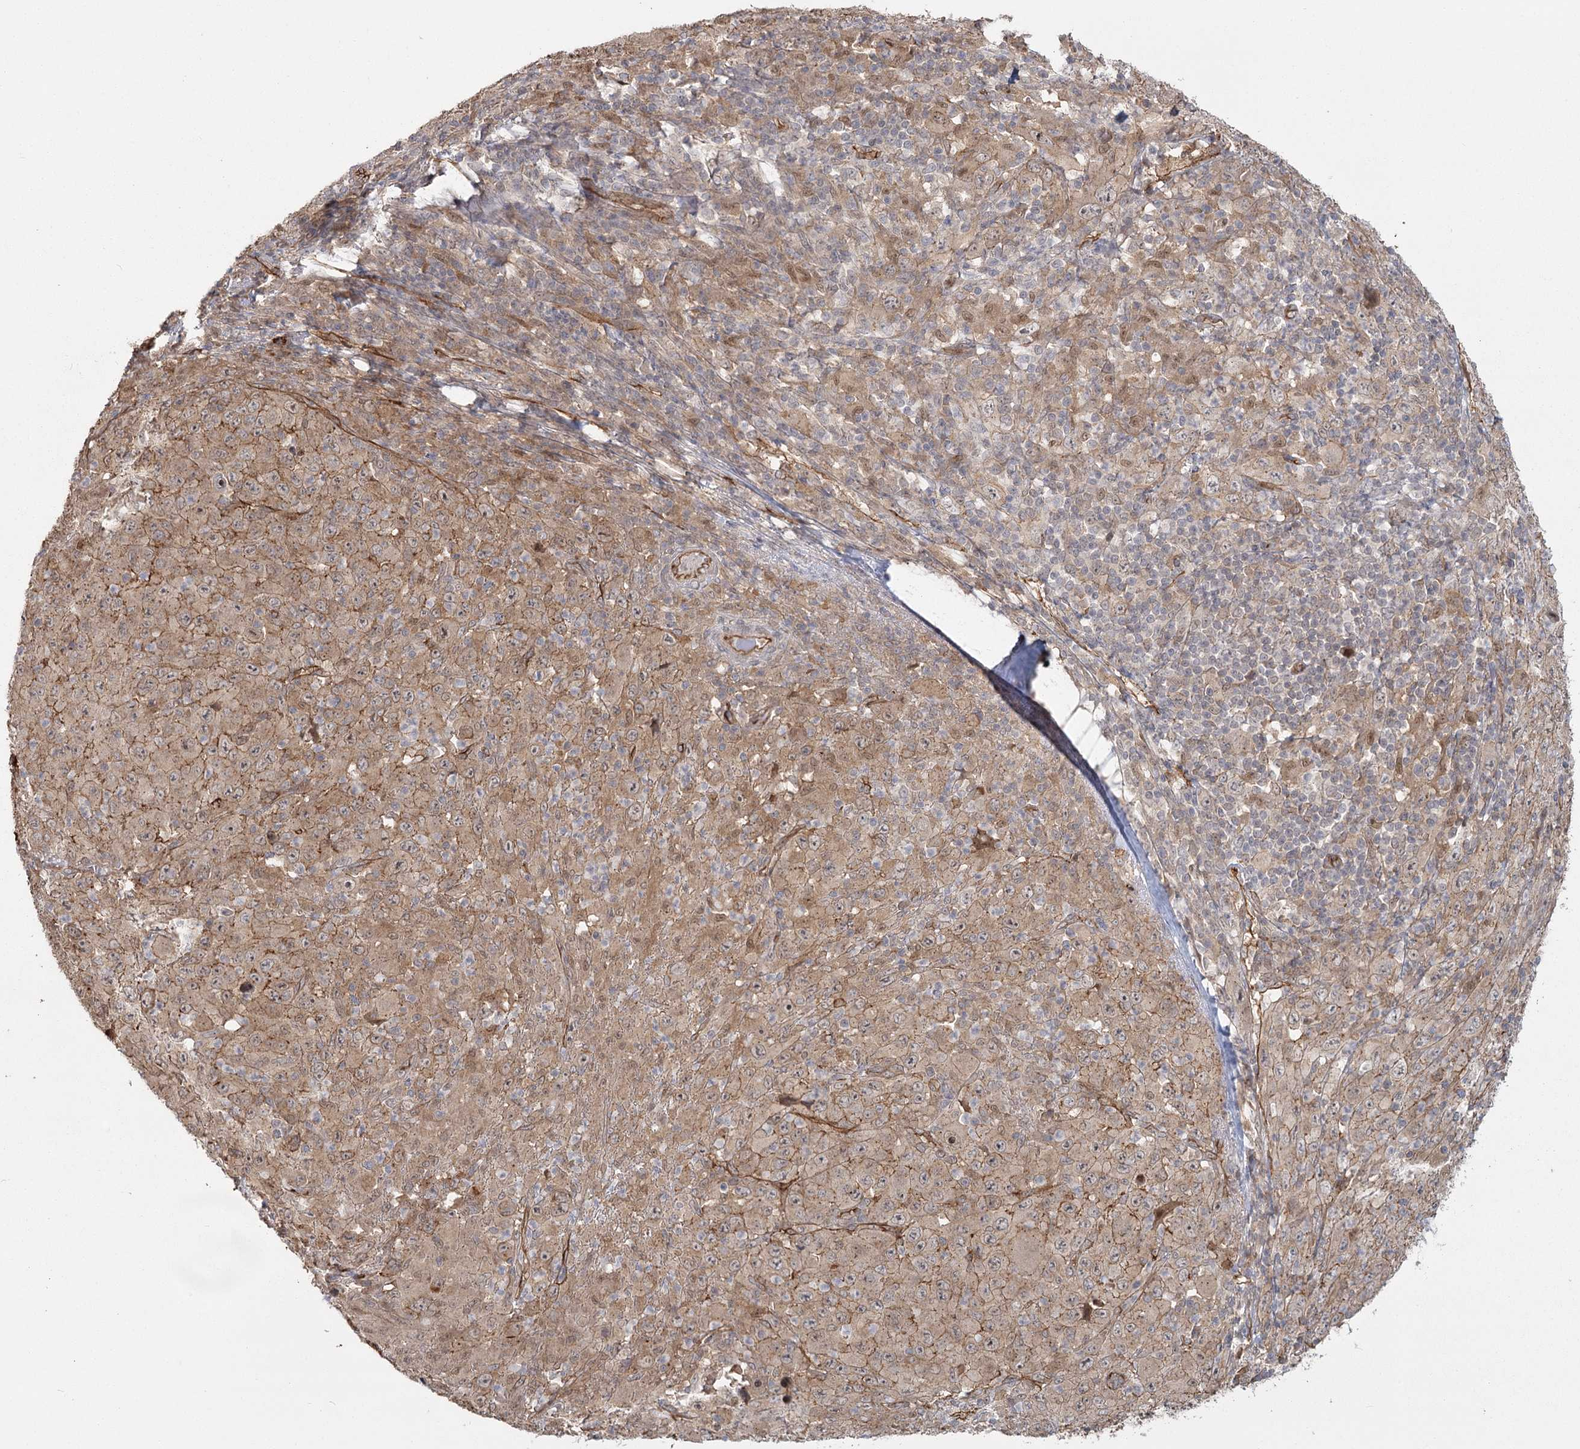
{"staining": {"intensity": "moderate", "quantity": ">75%", "location": "cytoplasmic/membranous"}, "tissue": "melanoma", "cell_type": "Tumor cells", "image_type": "cancer", "snomed": [{"axis": "morphology", "description": "Malignant melanoma, Metastatic site"}, {"axis": "topography", "description": "Skin"}], "caption": "Immunohistochemistry (DAB (3,3'-diaminobenzidine)) staining of human malignant melanoma (metastatic site) exhibits moderate cytoplasmic/membranous protein positivity in approximately >75% of tumor cells.", "gene": "RPP14", "patient": {"sex": "female", "age": 56}}